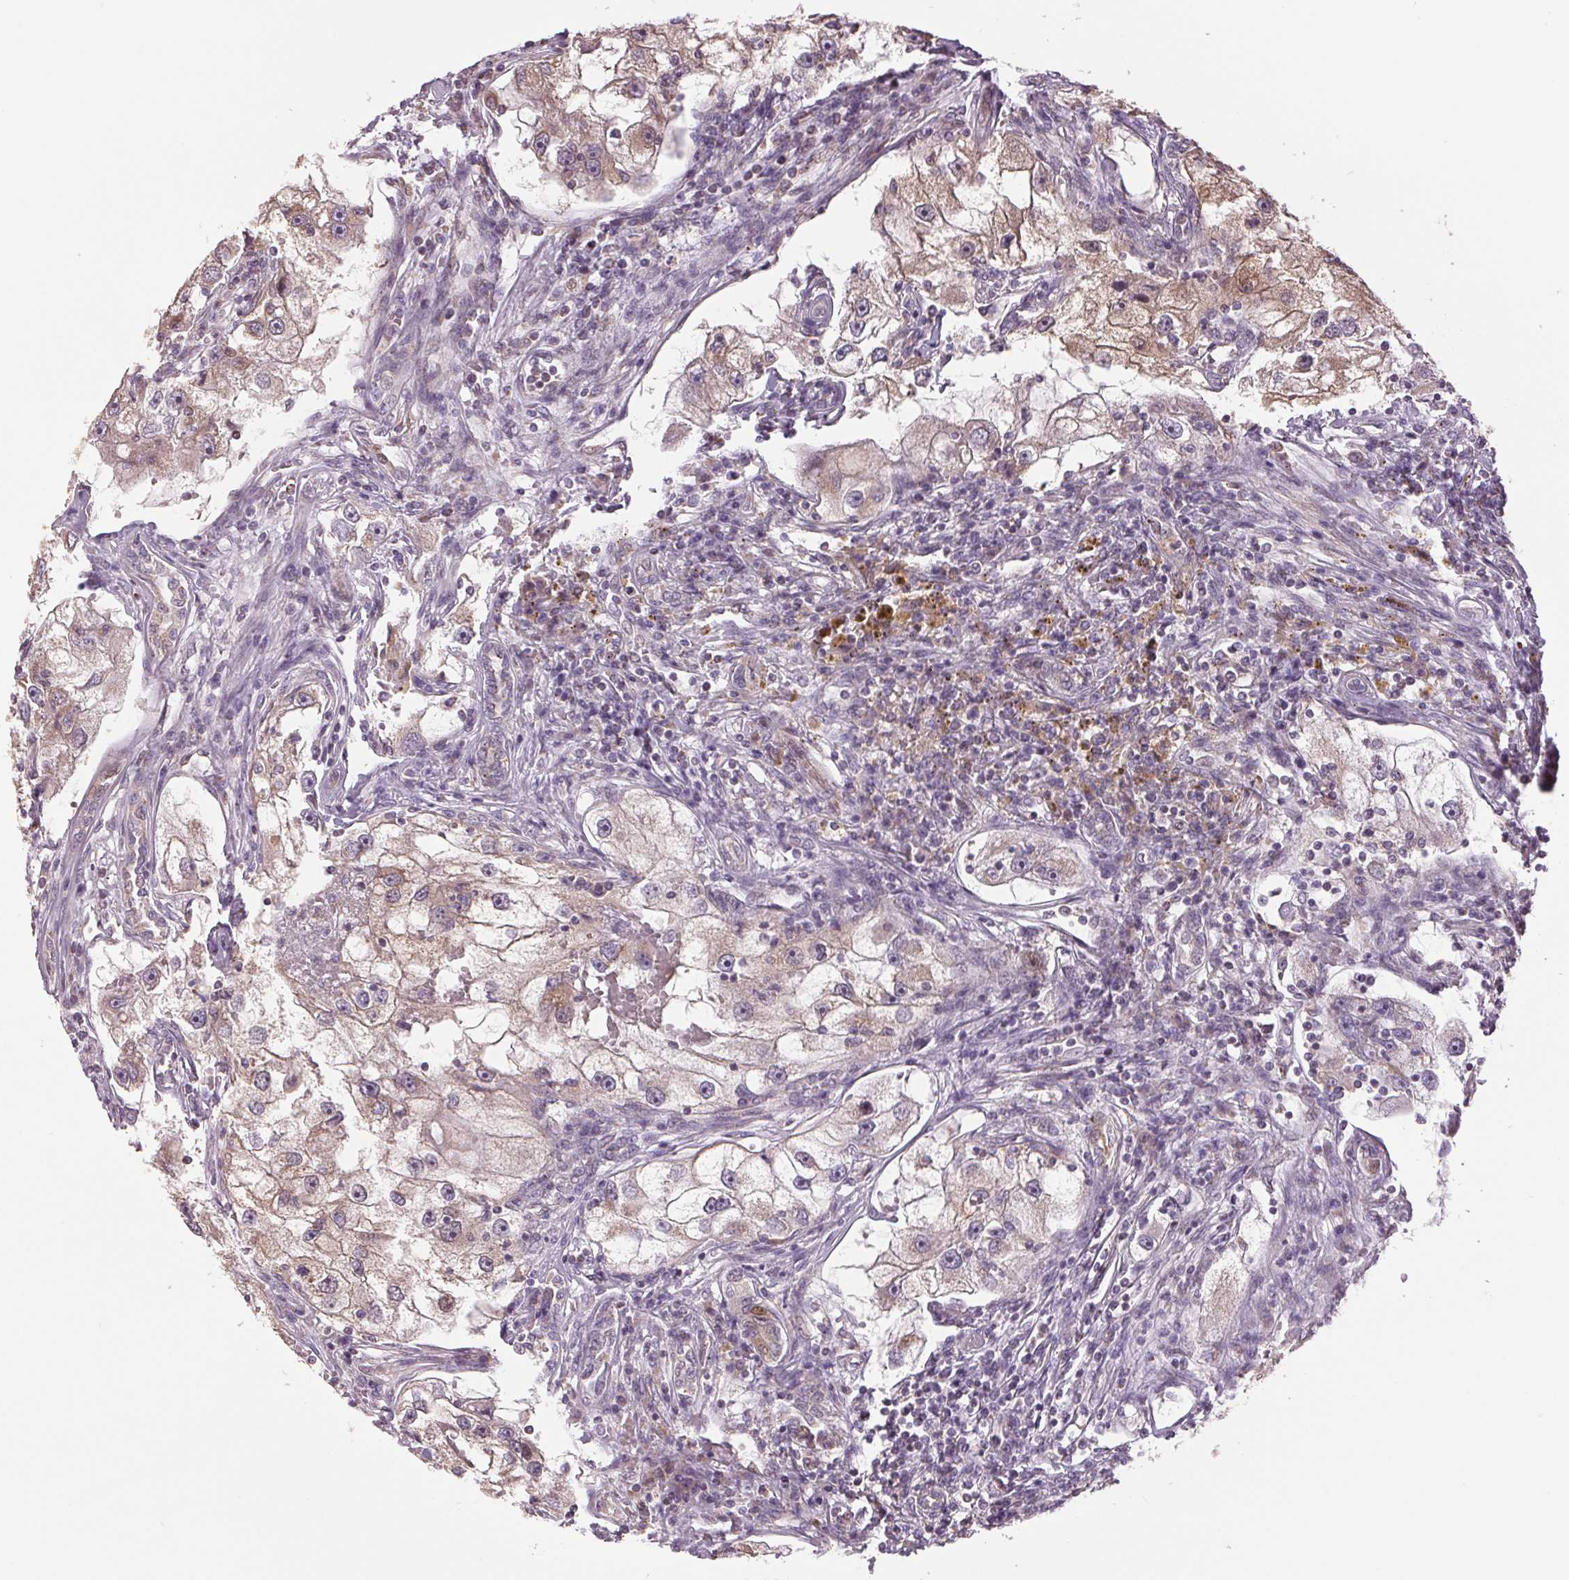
{"staining": {"intensity": "weak", "quantity": "25%-75%", "location": "cytoplasmic/membranous"}, "tissue": "renal cancer", "cell_type": "Tumor cells", "image_type": "cancer", "snomed": [{"axis": "morphology", "description": "Adenocarcinoma, NOS"}, {"axis": "topography", "description": "Kidney"}], "caption": "Renal adenocarcinoma stained with DAB (3,3'-diaminobenzidine) IHC displays low levels of weak cytoplasmic/membranous expression in approximately 25%-75% of tumor cells.", "gene": "DGUOK", "patient": {"sex": "male", "age": 63}}